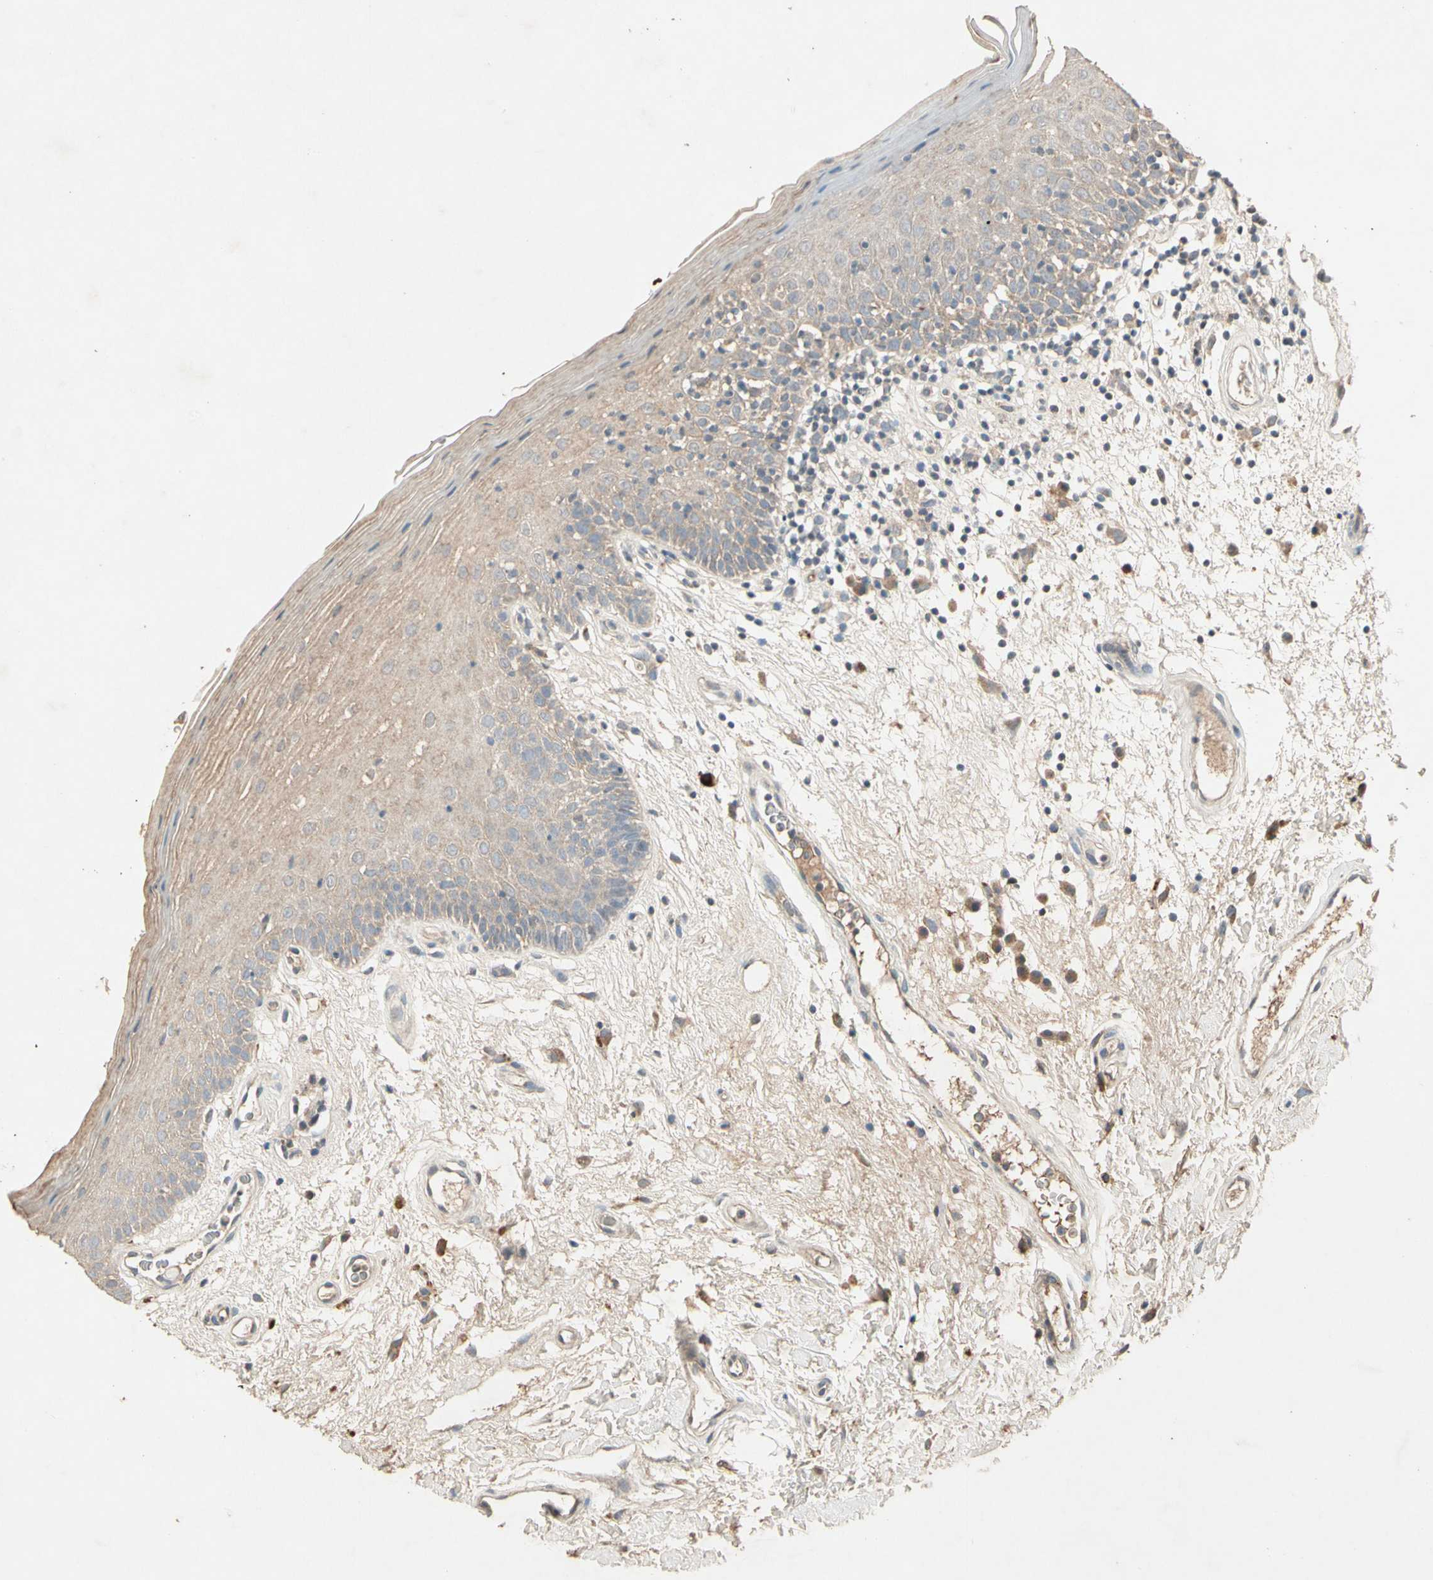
{"staining": {"intensity": "weak", "quantity": ">75%", "location": "cytoplasmic/membranous"}, "tissue": "oral mucosa", "cell_type": "Squamous epithelial cells", "image_type": "normal", "snomed": [{"axis": "morphology", "description": "Normal tissue, NOS"}, {"axis": "morphology", "description": "Squamous cell carcinoma, NOS"}, {"axis": "topography", "description": "Skeletal muscle"}, {"axis": "topography", "description": "Oral tissue"}, {"axis": "topography", "description": "Head-Neck"}], "caption": "Immunohistochemical staining of benign human oral mucosa displays >75% levels of weak cytoplasmic/membranous protein staining in about >75% of squamous epithelial cells.", "gene": "GPLD1", "patient": {"sex": "male", "age": 71}}